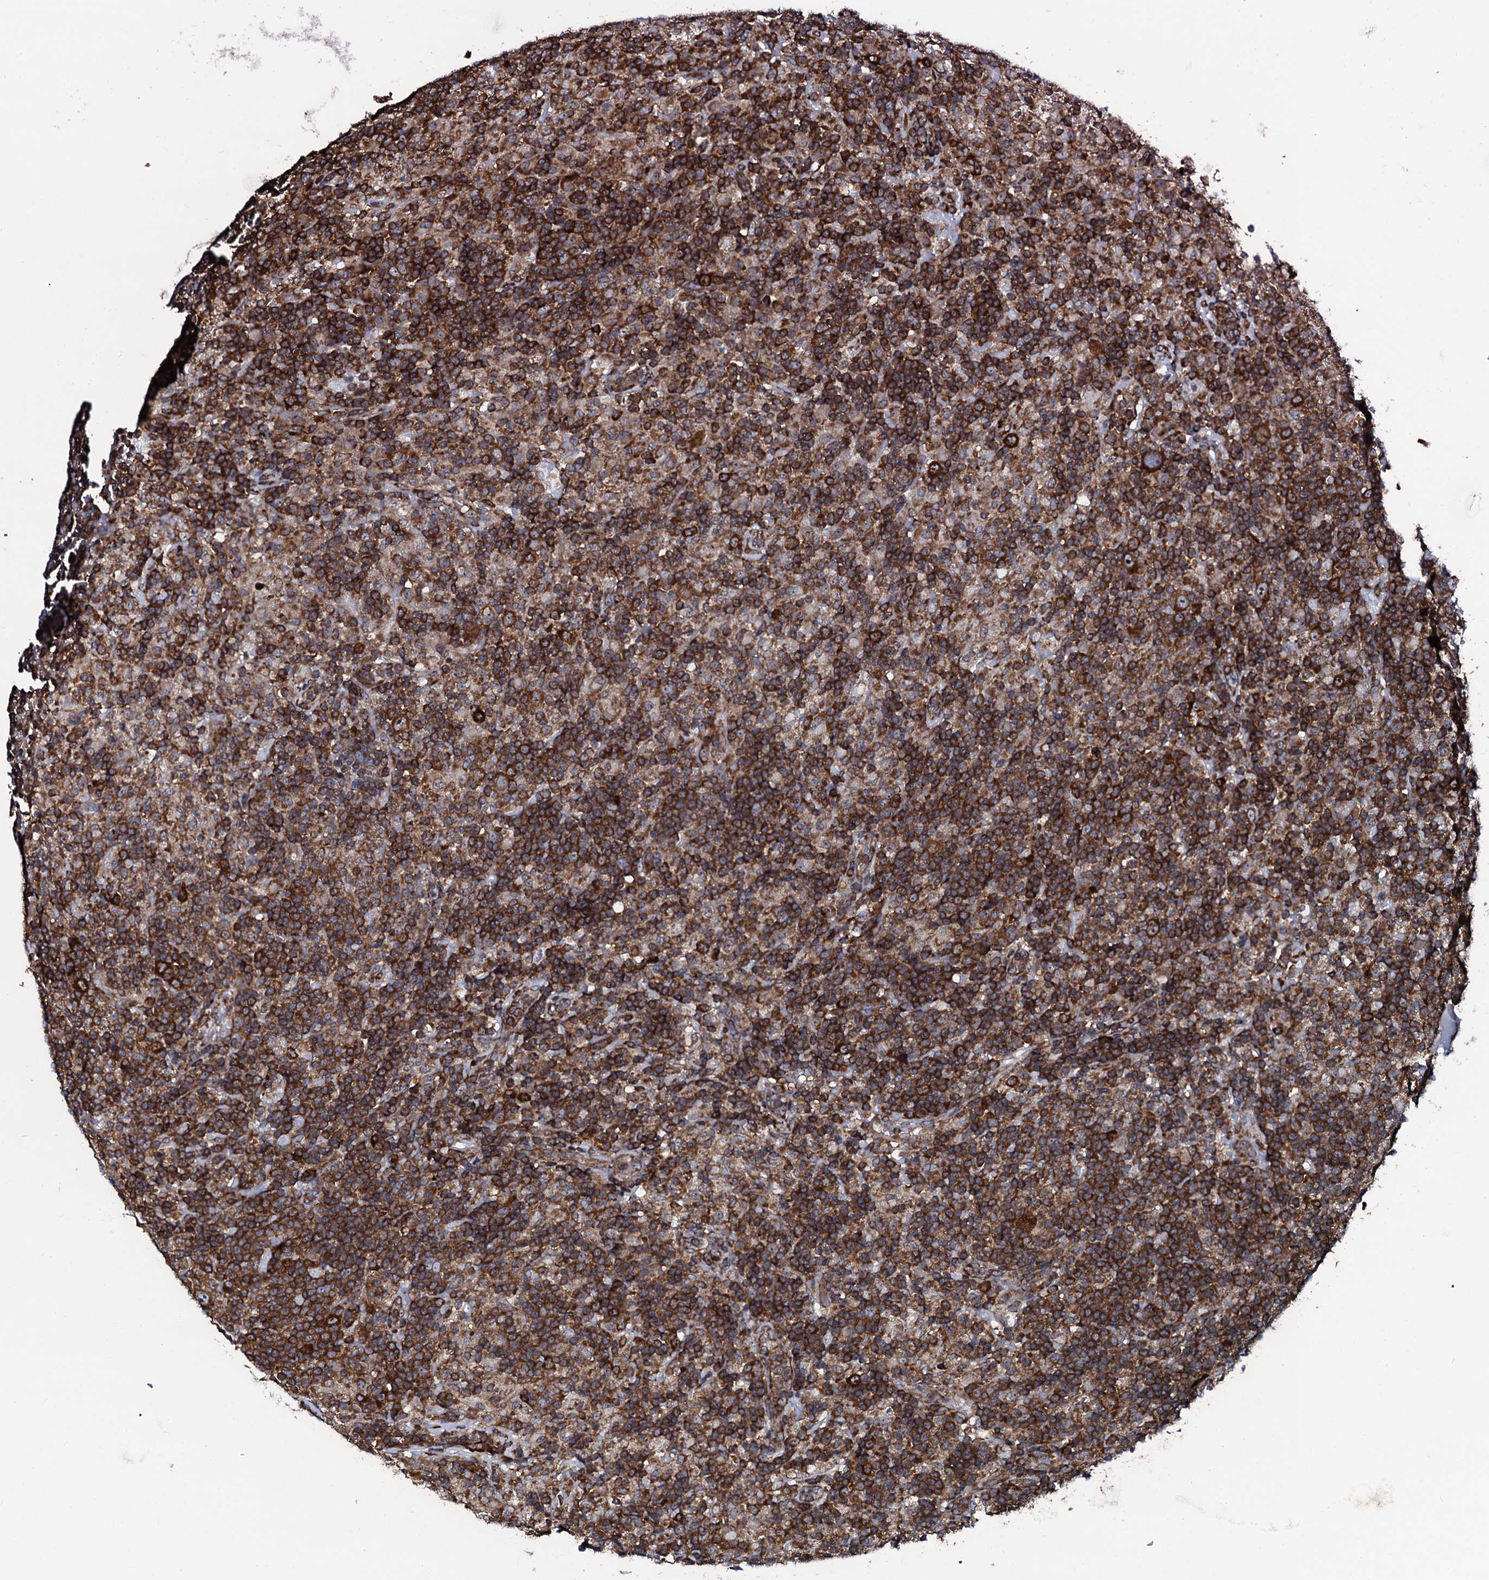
{"staining": {"intensity": "strong", "quantity": ">75%", "location": "cytoplasmic/membranous"}, "tissue": "lymphoma", "cell_type": "Tumor cells", "image_type": "cancer", "snomed": [{"axis": "morphology", "description": "Hodgkin's disease, NOS"}, {"axis": "topography", "description": "Lymph node"}], "caption": "Immunohistochemistry of human Hodgkin's disease reveals high levels of strong cytoplasmic/membranous expression in about >75% of tumor cells.", "gene": "SPTY2D1", "patient": {"sex": "male", "age": 70}}